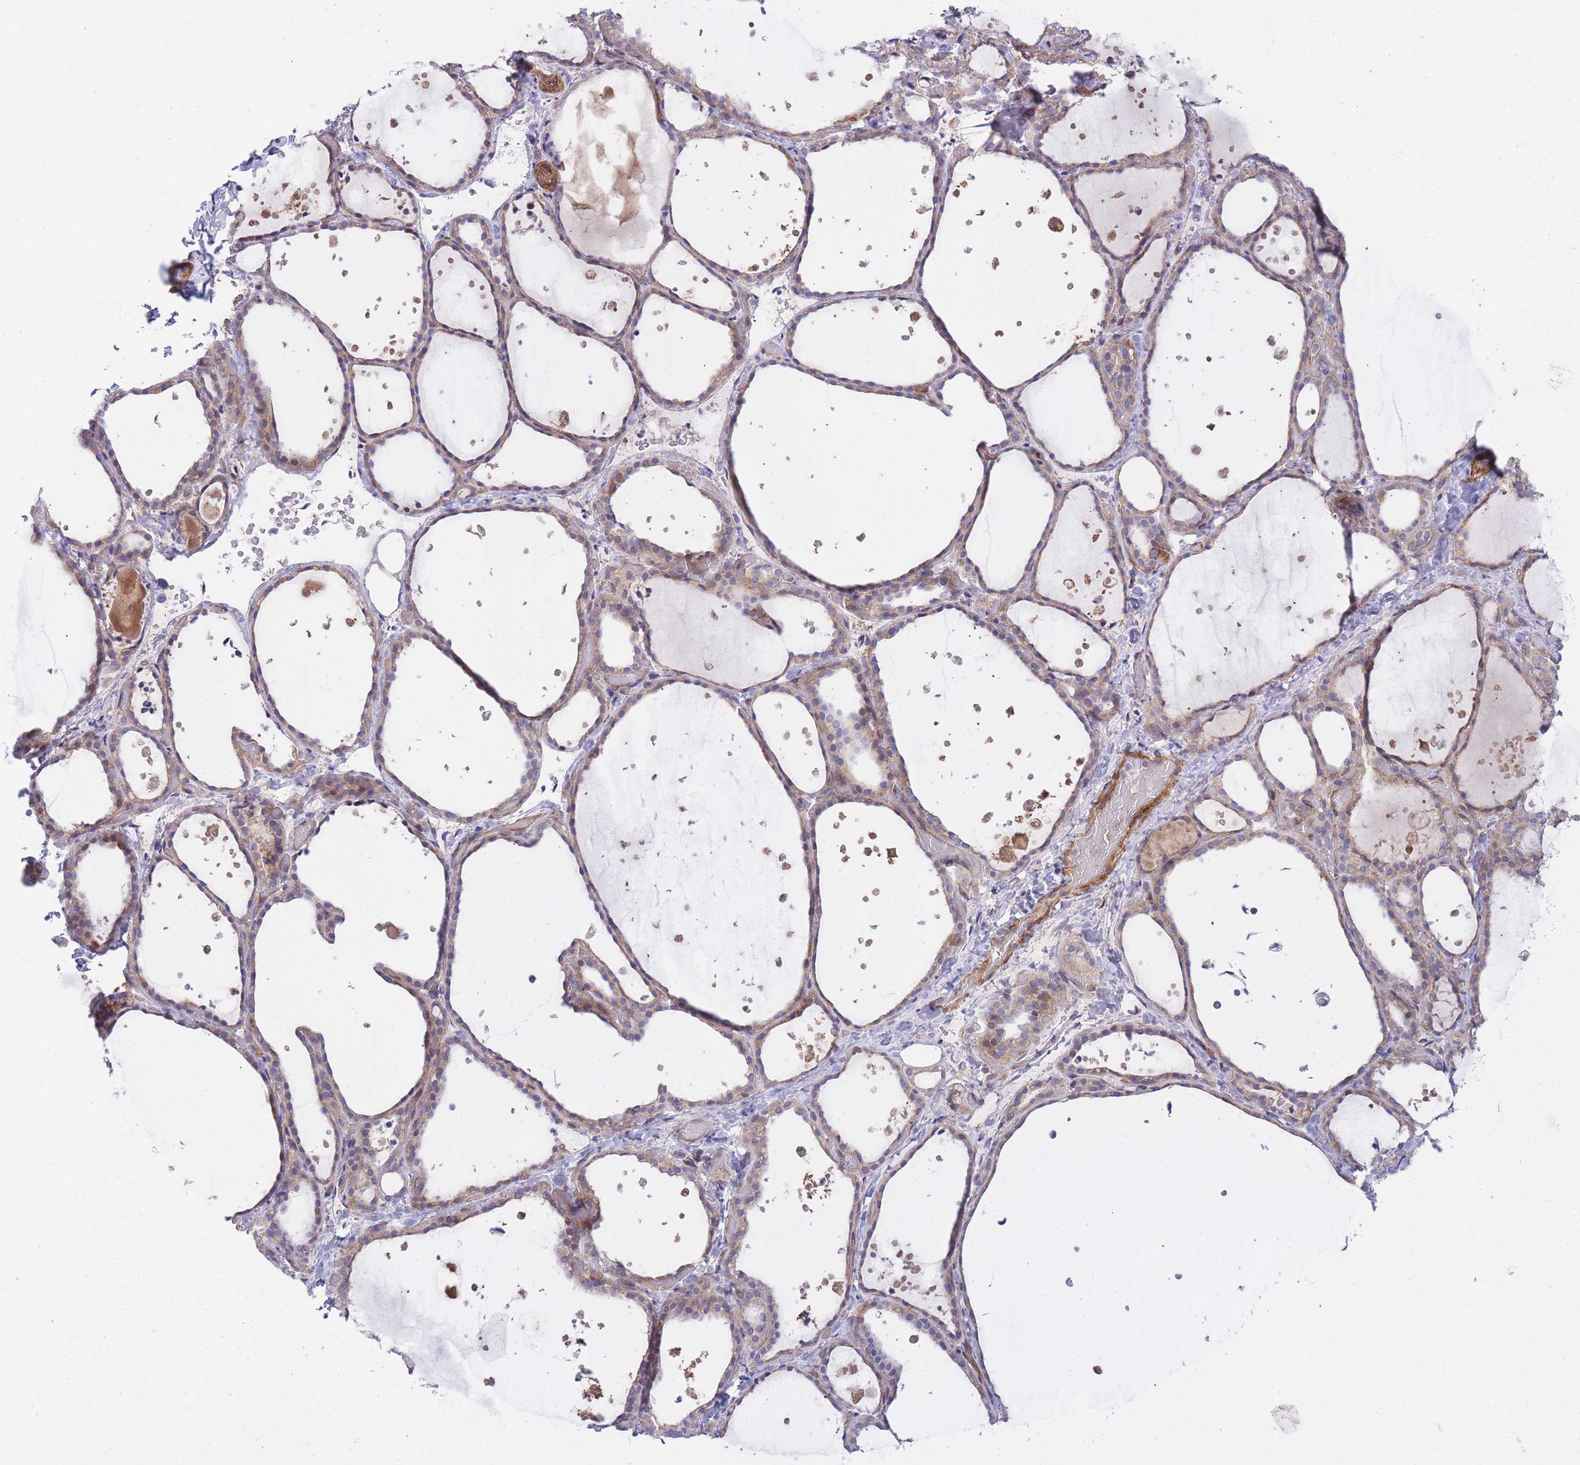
{"staining": {"intensity": "moderate", "quantity": ">75%", "location": "cytoplasmic/membranous"}, "tissue": "thyroid gland", "cell_type": "Glandular cells", "image_type": "normal", "snomed": [{"axis": "morphology", "description": "Normal tissue, NOS"}, {"axis": "topography", "description": "Thyroid gland"}], "caption": "Brown immunohistochemical staining in unremarkable human thyroid gland demonstrates moderate cytoplasmic/membranous positivity in about >75% of glandular cells. The protein is stained brown, and the nuclei are stained in blue (DAB (3,3'-diaminobenzidine) IHC with brightfield microscopy, high magnification).", "gene": "CHAC1", "patient": {"sex": "female", "age": 44}}